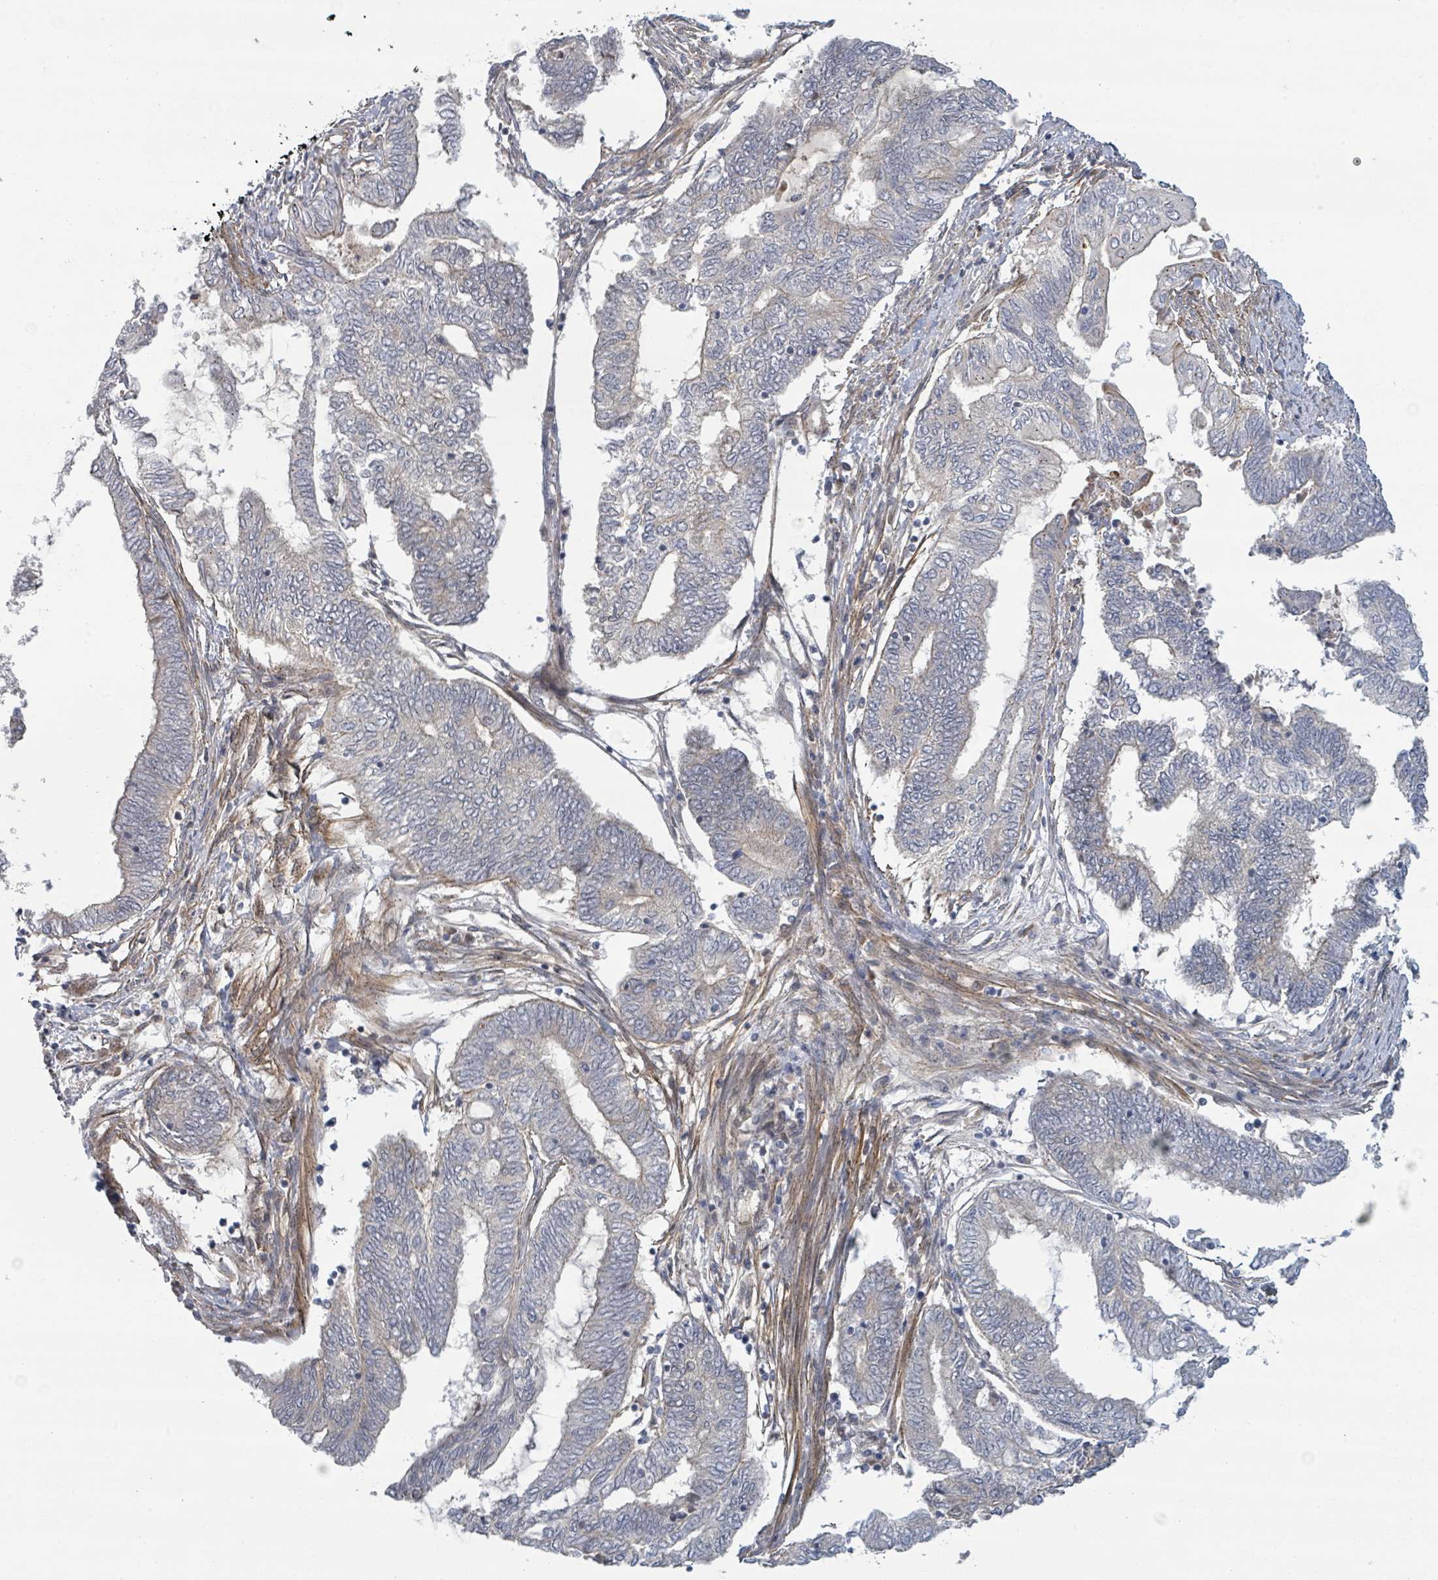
{"staining": {"intensity": "negative", "quantity": "none", "location": "none"}, "tissue": "endometrial cancer", "cell_type": "Tumor cells", "image_type": "cancer", "snomed": [{"axis": "morphology", "description": "Adenocarcinoma, NOS"}, {"axis": "topography", "description": "Uterus"}, {"axis": "topography", "description": "Endometrium"}], "caption": "Immunohistochemical staining of human adenocarcinoma (endometrial) exhibits no significant expression in tumor cells.", "gene": "COL5A3", "patient": {"sex": "female", "age": 70}}